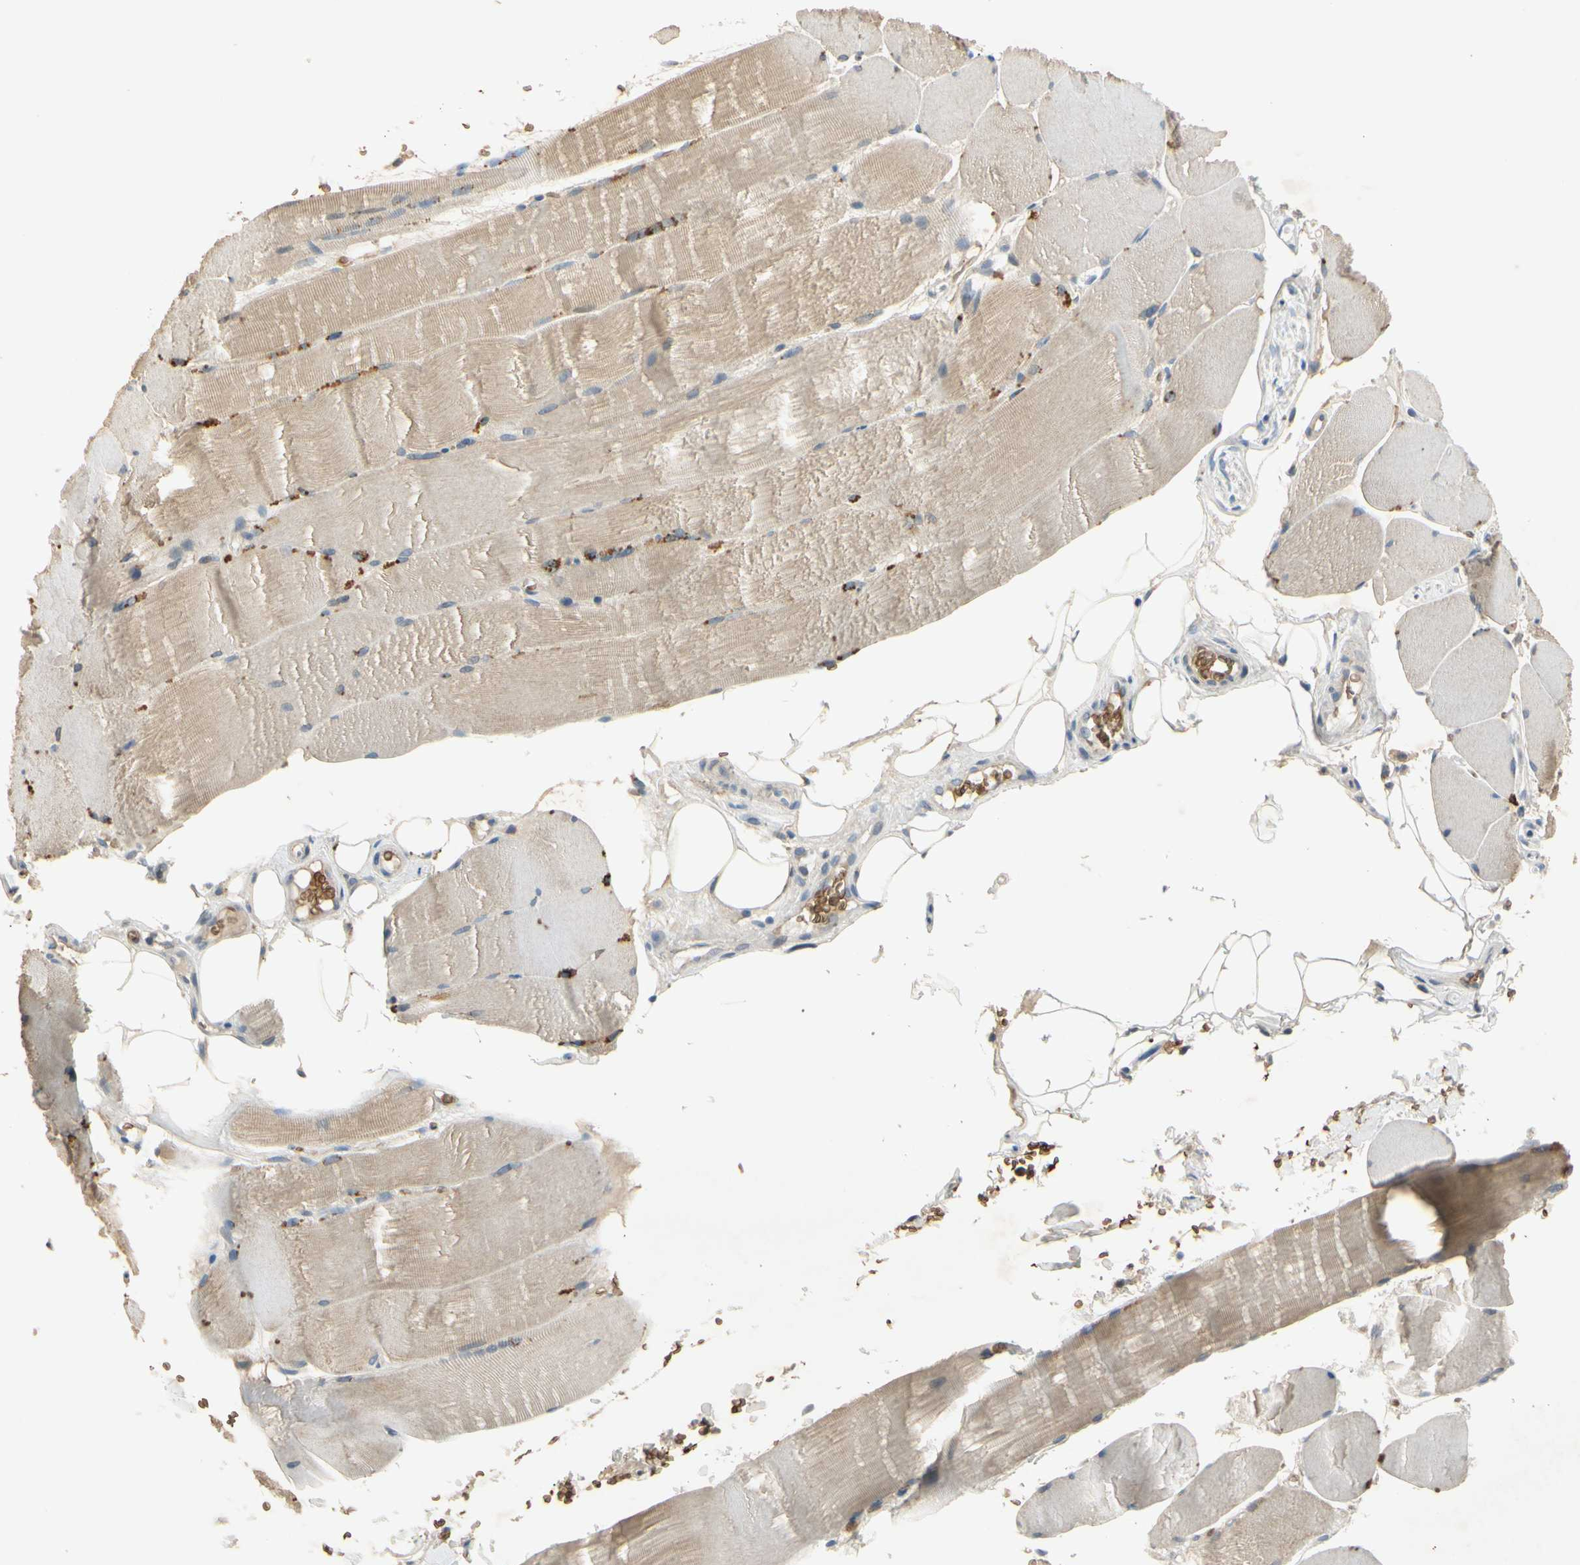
{"staining": {"intensity": "weak", "quantity": ">75%", "location": "cytoplasmic/membranous"}, "tissue": "skeletal muscle", "cell_type": "Myocytes", "image_type": "normal", "snomed": [{"axis": "morphology", "description": "Normal tissue, NOS"}, {"axis": "topography", "description": "Skin"}, {"axis": "topography", "description": "Skeletal muscle"}], "caption": "IHC image of benign skeletal muscle stained for a protein (brown), which shows low levels of weak cytoplasmic/membranous positivity in approximately >75% of myocytes.", "gene": "GYPC", "patient": {"sex": "male", "age": 83}}